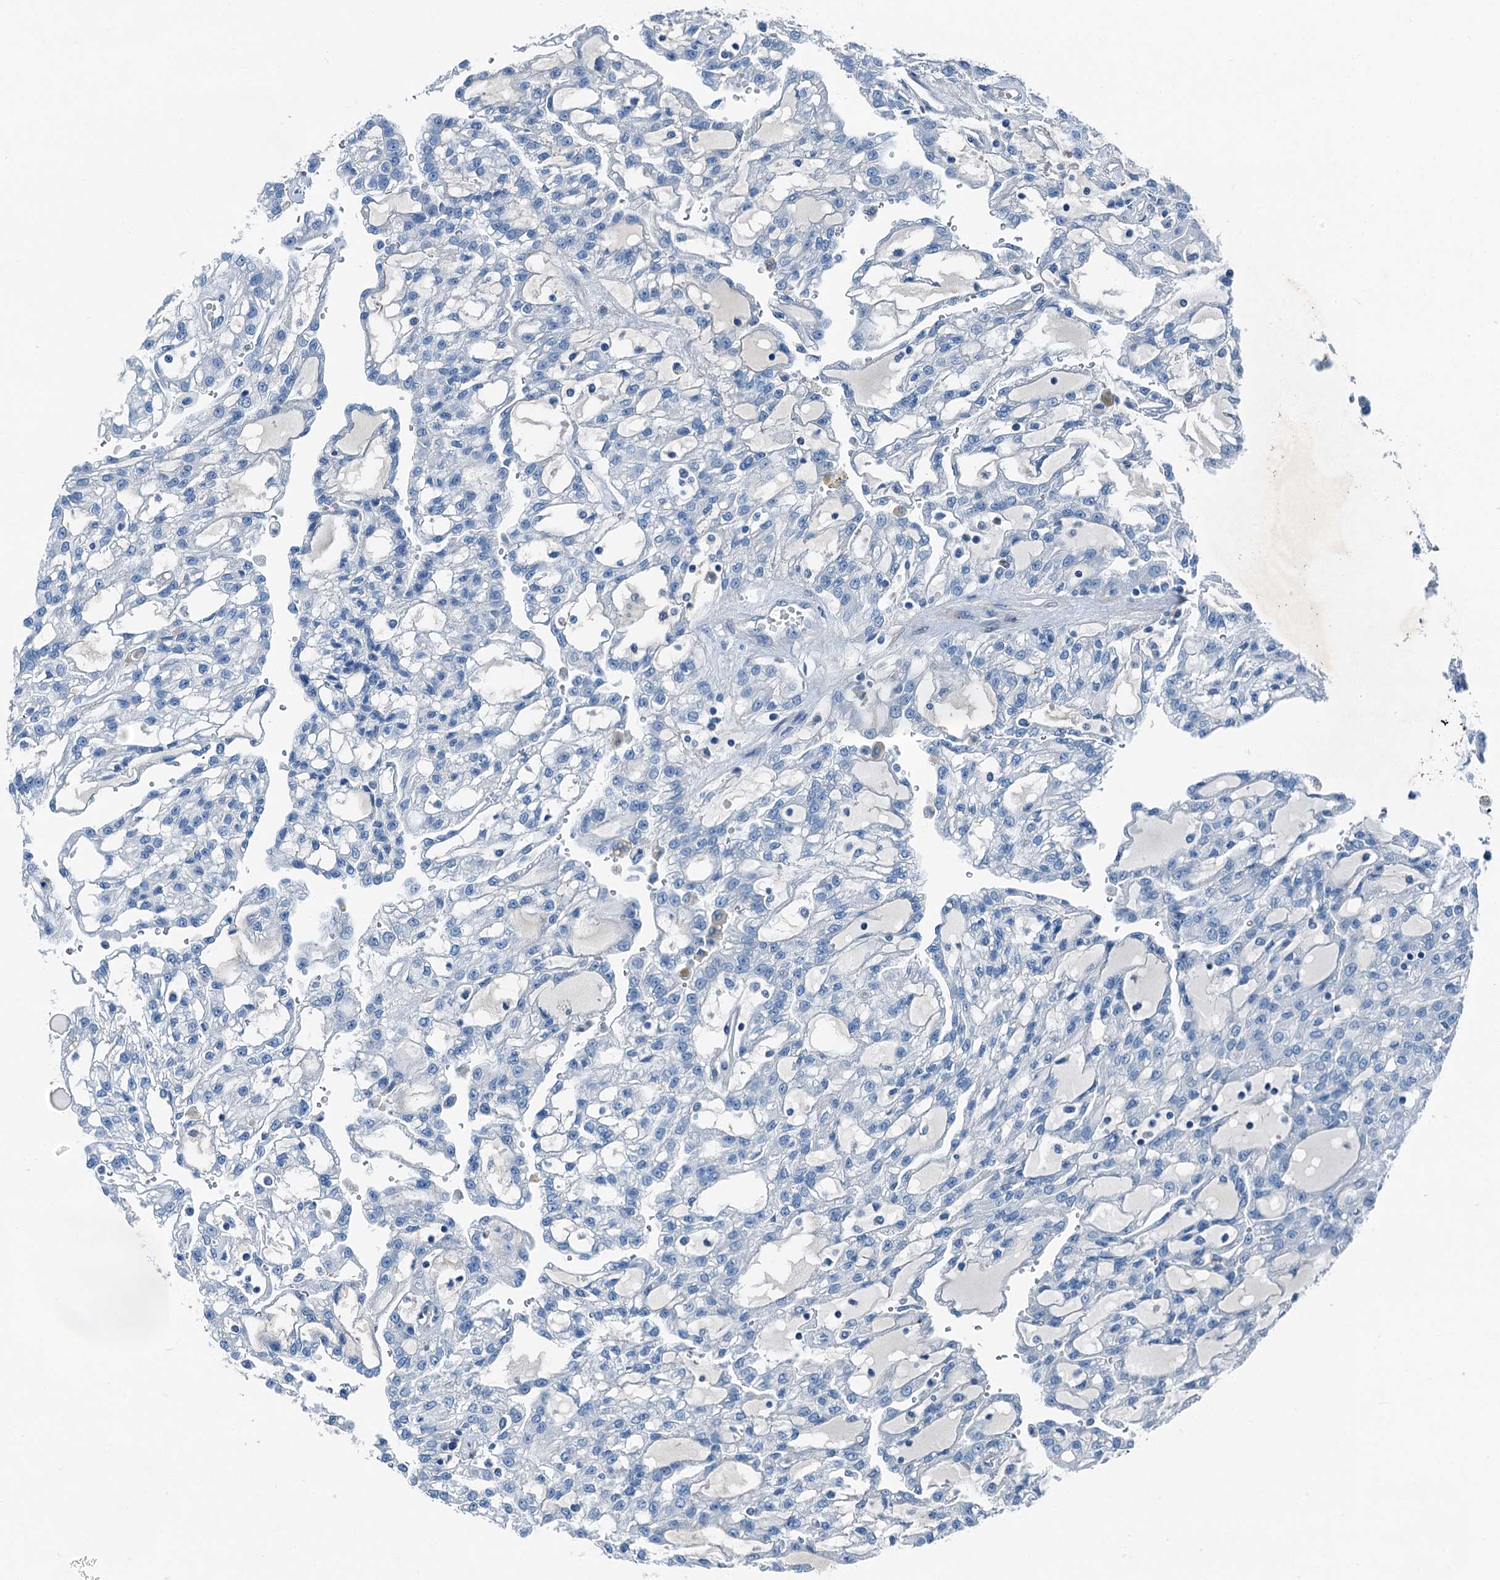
{"staining": {"intensity": "negative", "quantity": "none", "location": "none"}, "tissue": "renal cancer", "cell_type": "Tumor cells", "image_type": "cancer", "snomed": [{"axis": "morphology", "description": "Adenocarcinoma, NOS"}, {"axis": "topography", "description": "Kidney"}], "caption": "This is an immunohistochemistry (IHC) histopathology image of adenocarcinoma (renal). There is no staining in tumor cells.", "gene": "RAB3IL1", "patient": {"sex": "male", "age": 63}}